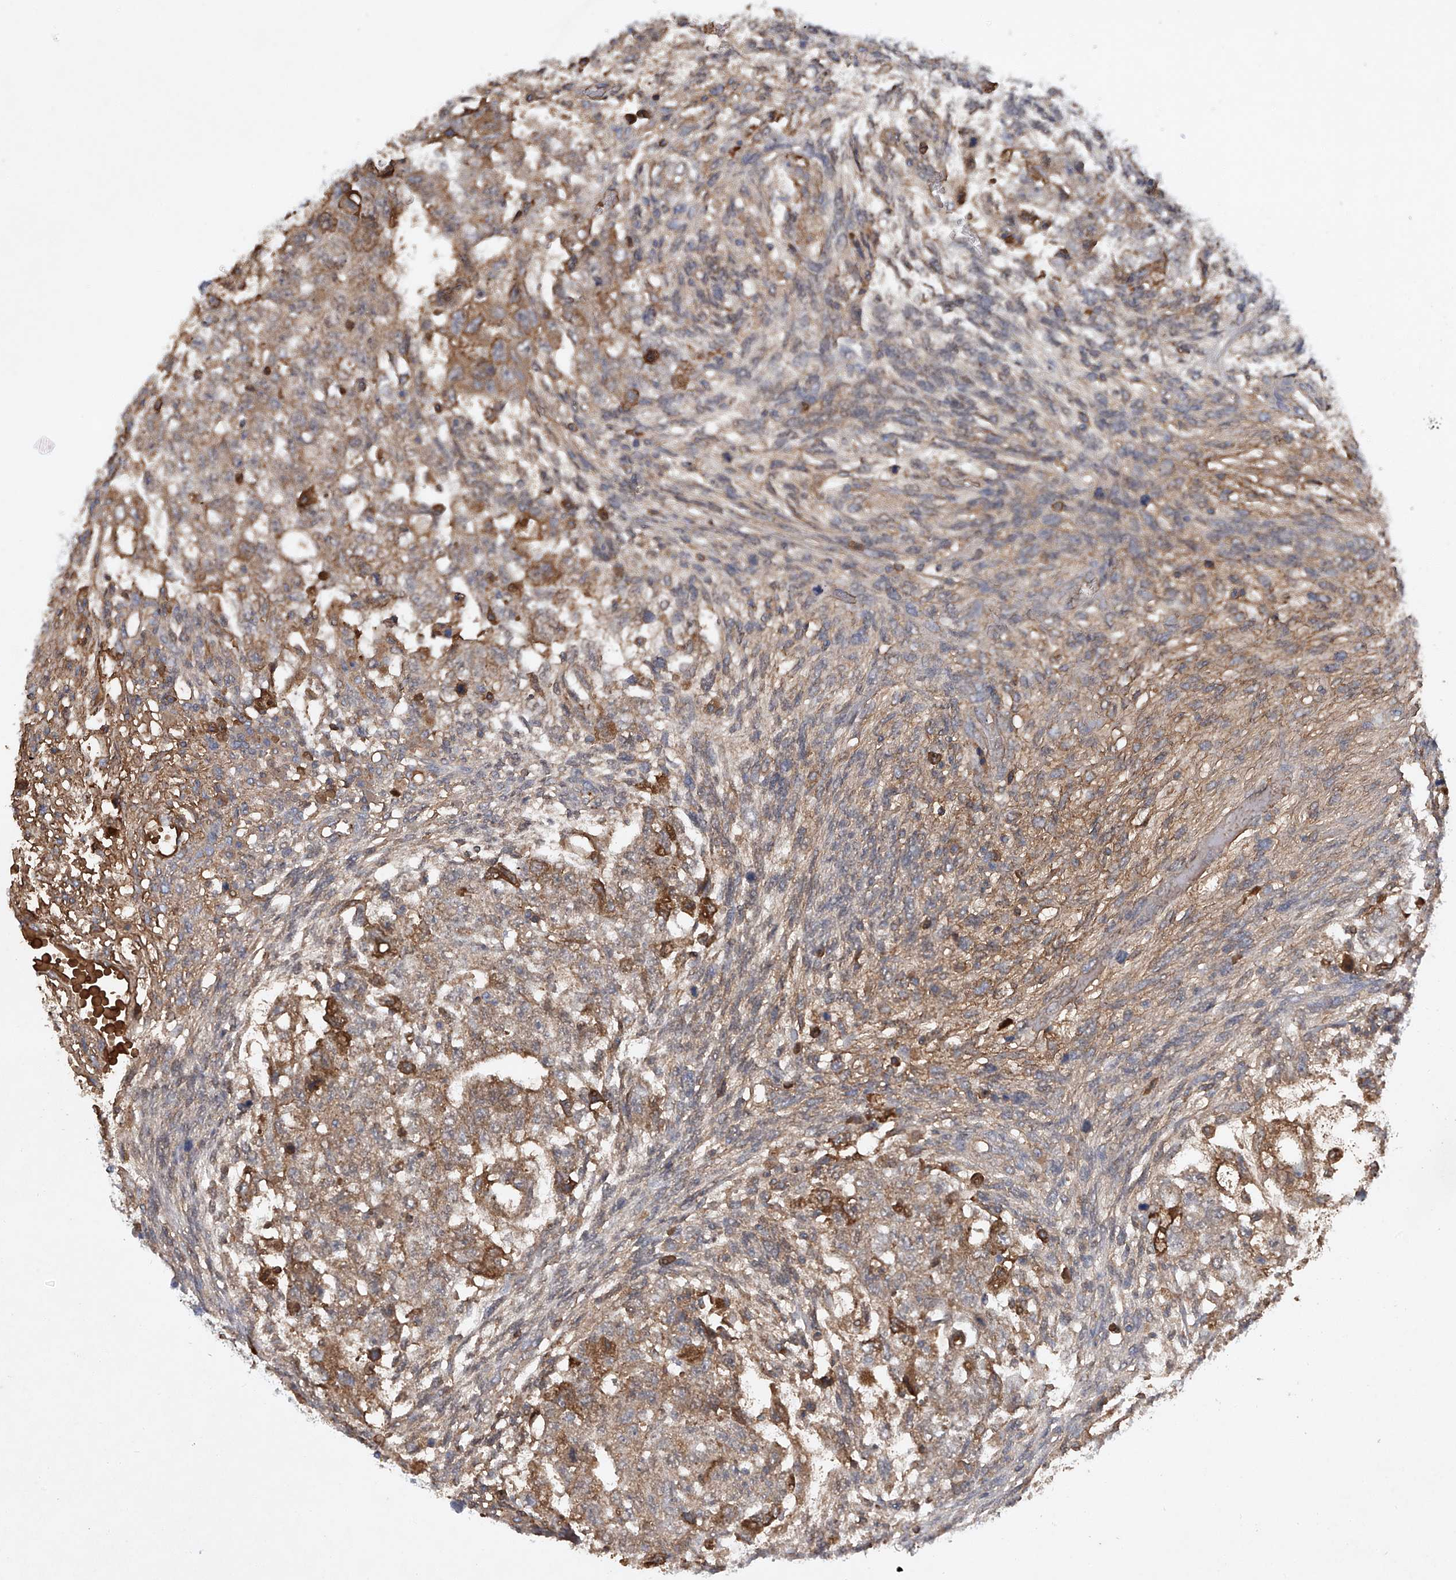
{"staining": {"intensity": "moderate", "quantity": ">75%", "location": "cytoplasmic/membranous"}, "tissue": "testis cancer", "cell_type": "Tumor cells", "image_type": "cancer", "snomed": [{"axis": "morphology", "description": "Normal tissue, NOS"}, {"axis": "morphology", "description": "Carcinoma, Embryonal, NOS"}, {"axis": "topography", "description": "Testis"}], "caption": "Testis cancer (embryonal carcinoma) stained with a protein marker displays moderate staining in tumor cells.", "gene": "HAS3", "patient": {"sex": "male", "age": 36}}